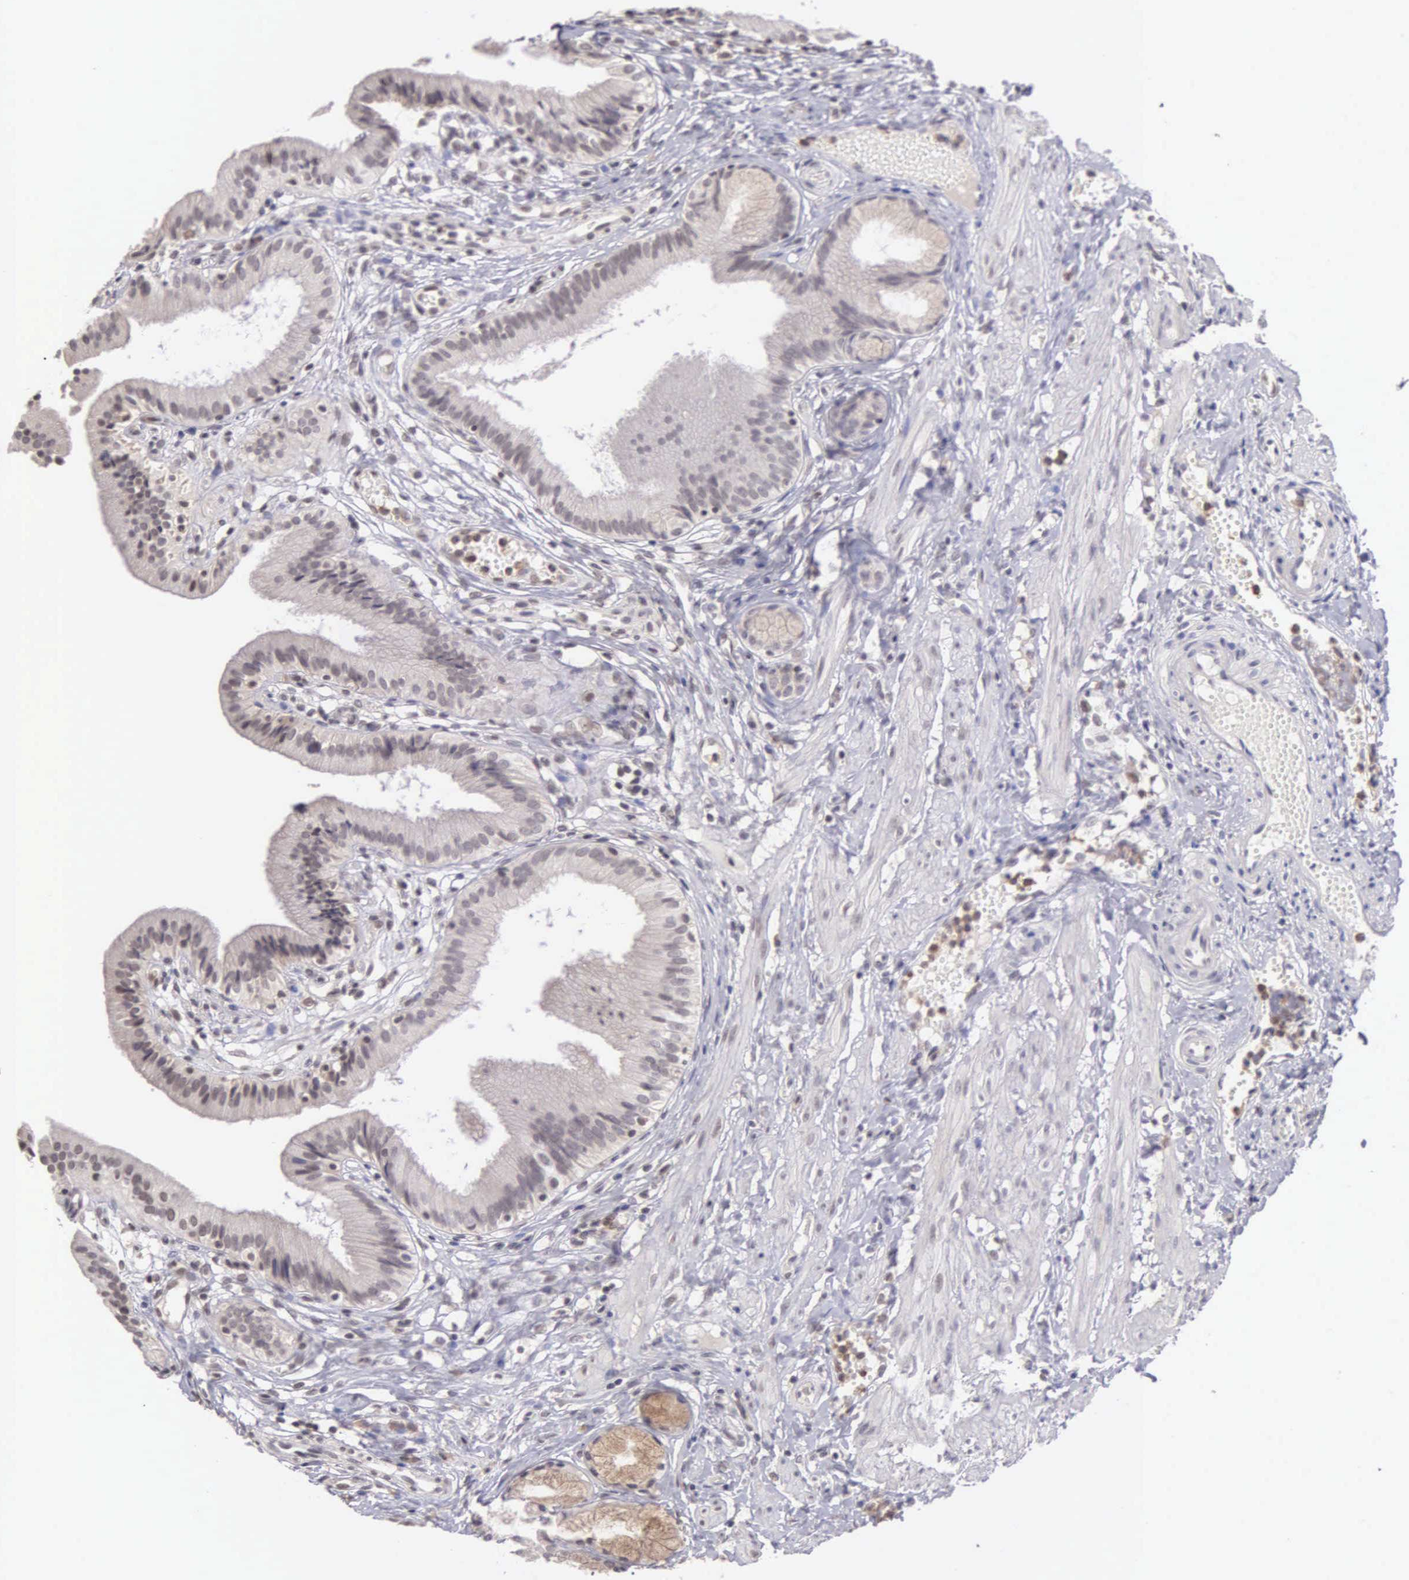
{"staining": {"intensity": "negative", "quantity": "none", "location": "none"}, "tissue": "gallbladder", "cell_type": "Glandular cells", "image_type": "normal", "snomed": [{"axis": "morphology", "description": "Normal tissue, NOS"}, {"axis": "topography", "description": "Gallbladder"}], "caption": "This is a photomicrograph of IHC staining of normal gallbladder, which shows no expression in glandular cells.", "gene": "BRD1", "patient": {"sex": "male", "age": 28}}